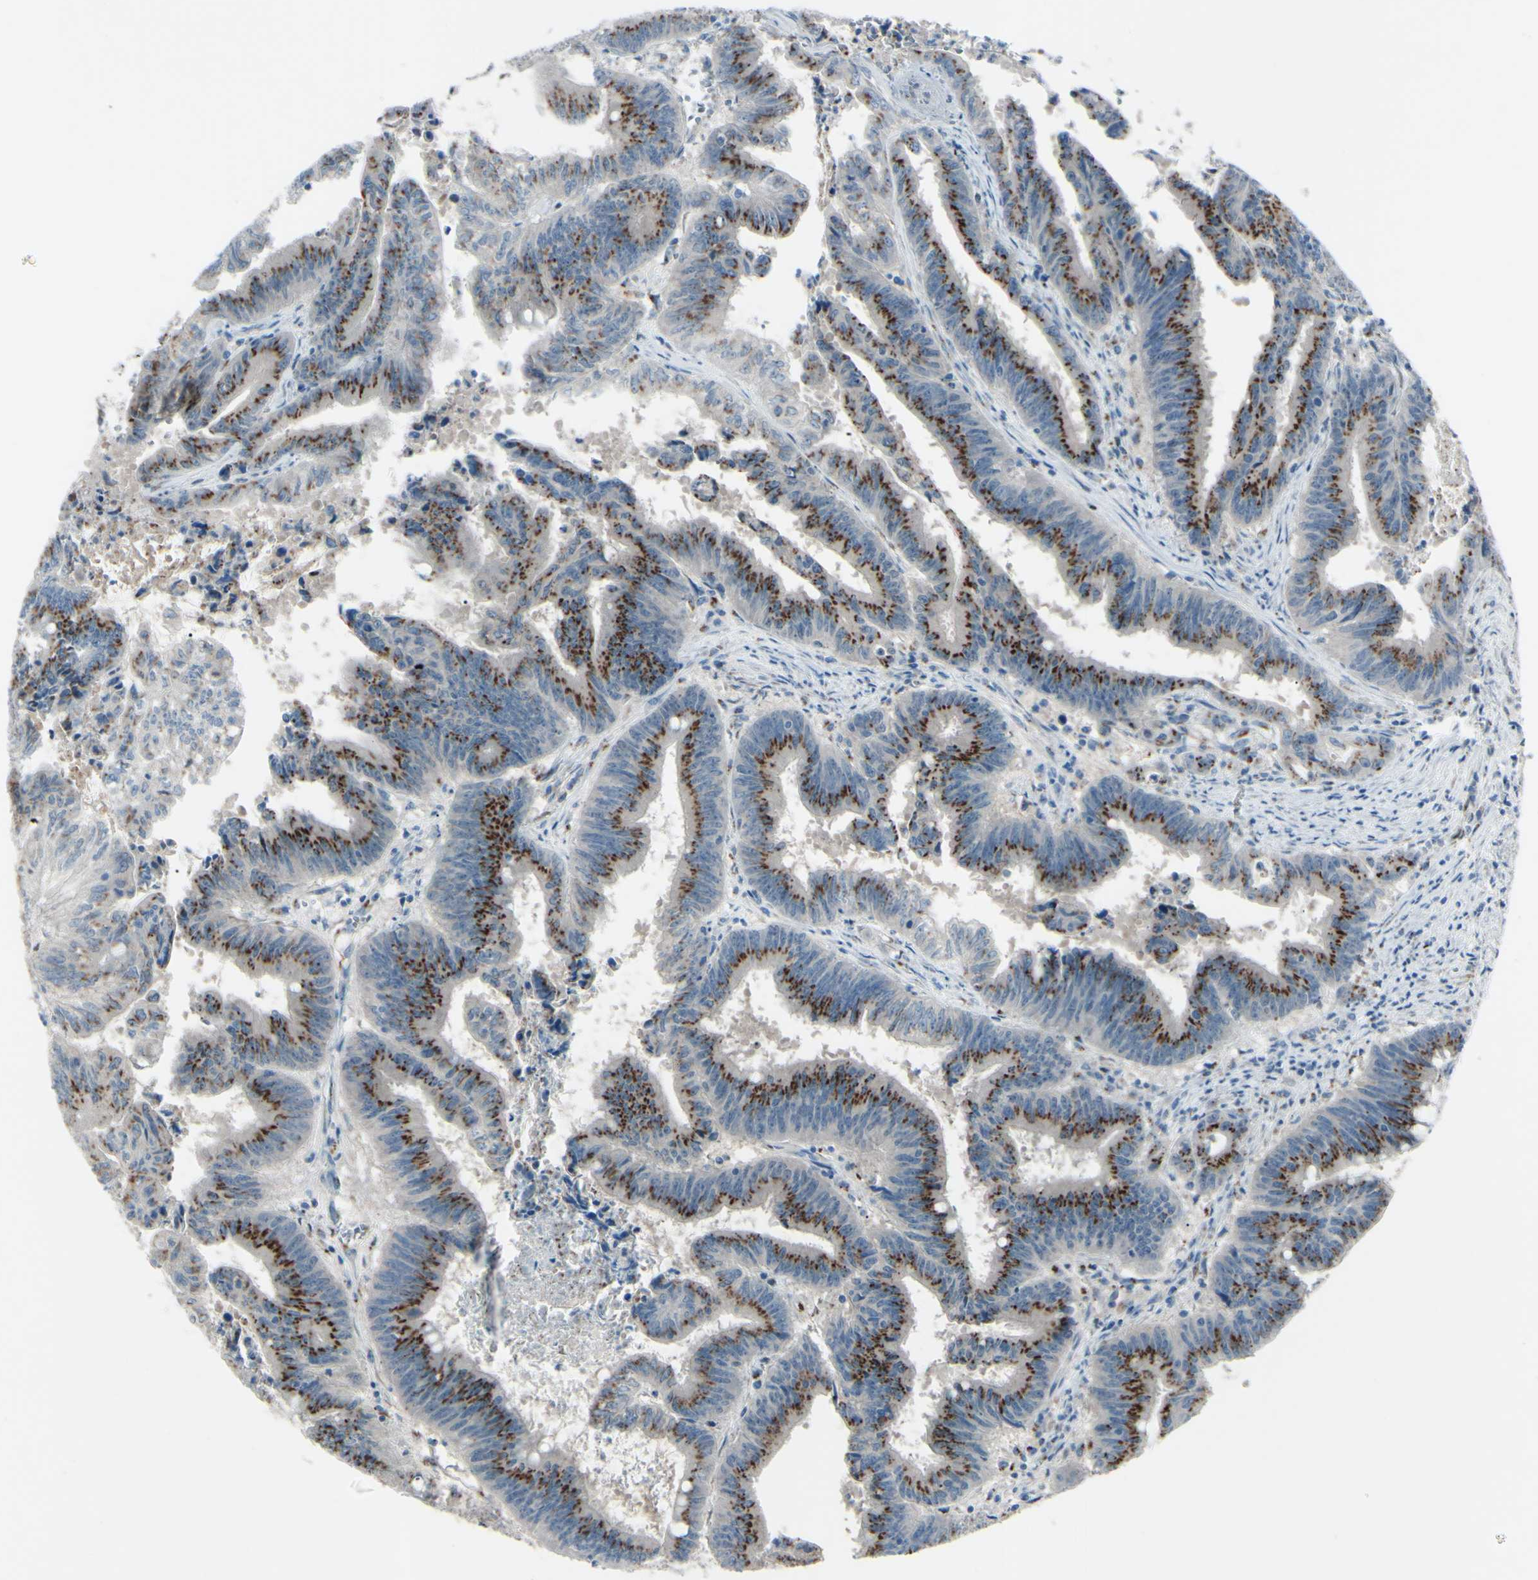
{"staining": {"intensity": "moderate", "quantity": ">75%", "location": "cytoplasmic/membranous"}, "tissue": "colorectal cancer", "cell_type": "Tumor cells", "image_type": "cancer", "snomed": [{"axis": "morphology", "description": "Adenocarcinoma, NOS"}, {"axis": "topography", "description": "Colon"}], "caption": "This histopathology image shows immunohistochemistry (IHC) staining of human colorectal adenocarcinoma, with medium moderate cytoplasmic/membranous positivity in about >75% of tumor cells.", "gene": "B4GALT1", "patient": {"sex": "male", "age": 45}}